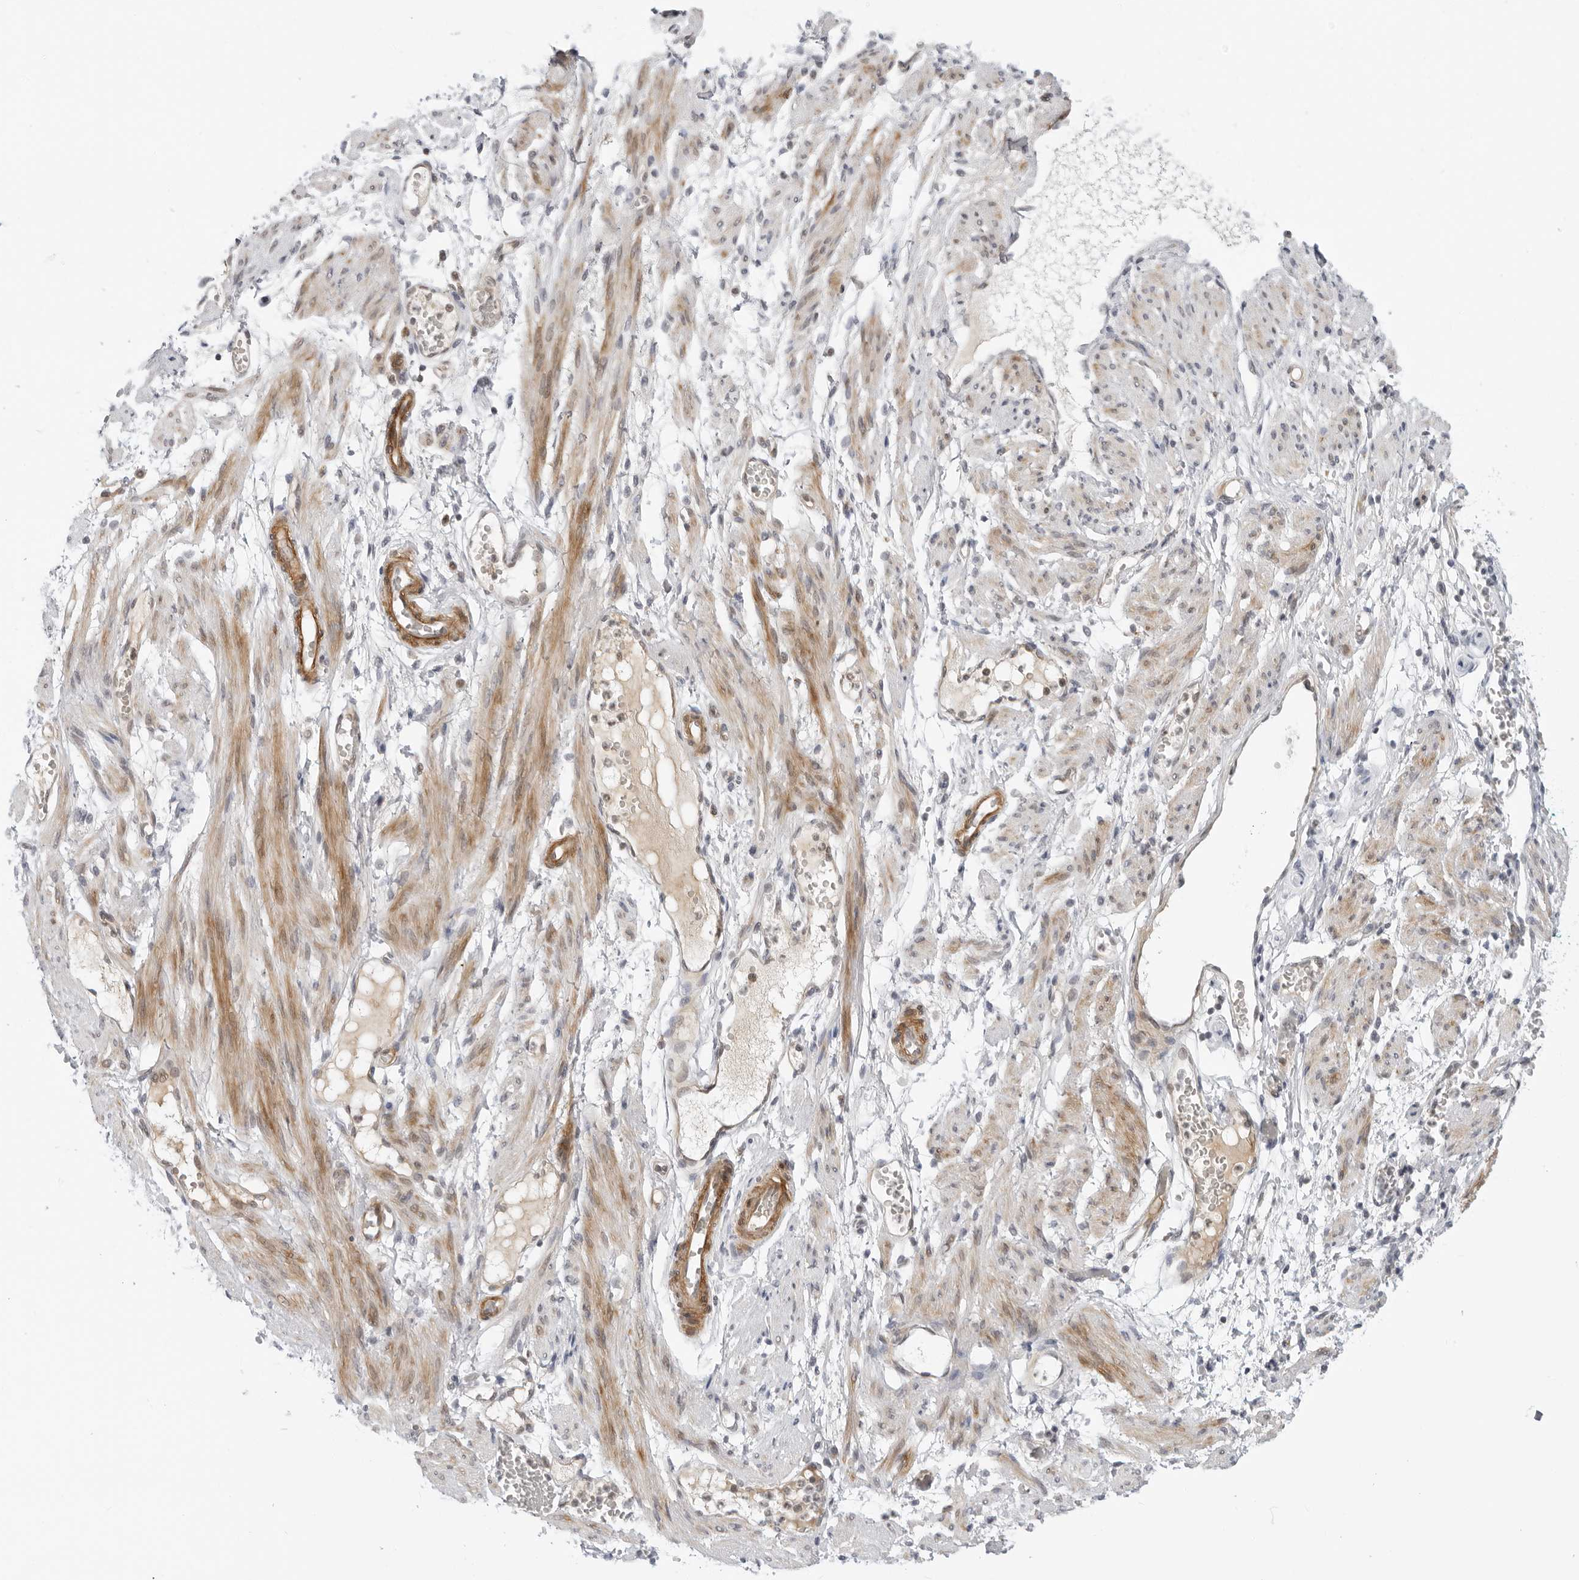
{"staining": {"intensity": "moderate", "quantity": ">75%", "location": "cytoplasmic/membranous,nuclear"}, "tissue": "soft tissue", "cell_type": "Fibroblasts", "image_type": "normal", "snomed": [{"axis": "morphology", "description": "Normal tissue, NOS"}, {"axis": "topography", "description": "Smooth muscle"}, {"axis": "topography", "description": "Peripheral nerve tissue"}], "caption": "Immunohistochemistry staining of benign soft tissue, which displays medium levels of moderate cytoplasmic/membranous,nuclear expression in approximately >75% of fibroblasts indicating moderate cytoplasmic/membranous,nuclear protein staining. The staining was performed using DAB (brown) for protein detection and nuclei were counterstained in hematoxylin (blue).", "gene": "SUGCT", "patient": {"sex": "female", "age": 39}}